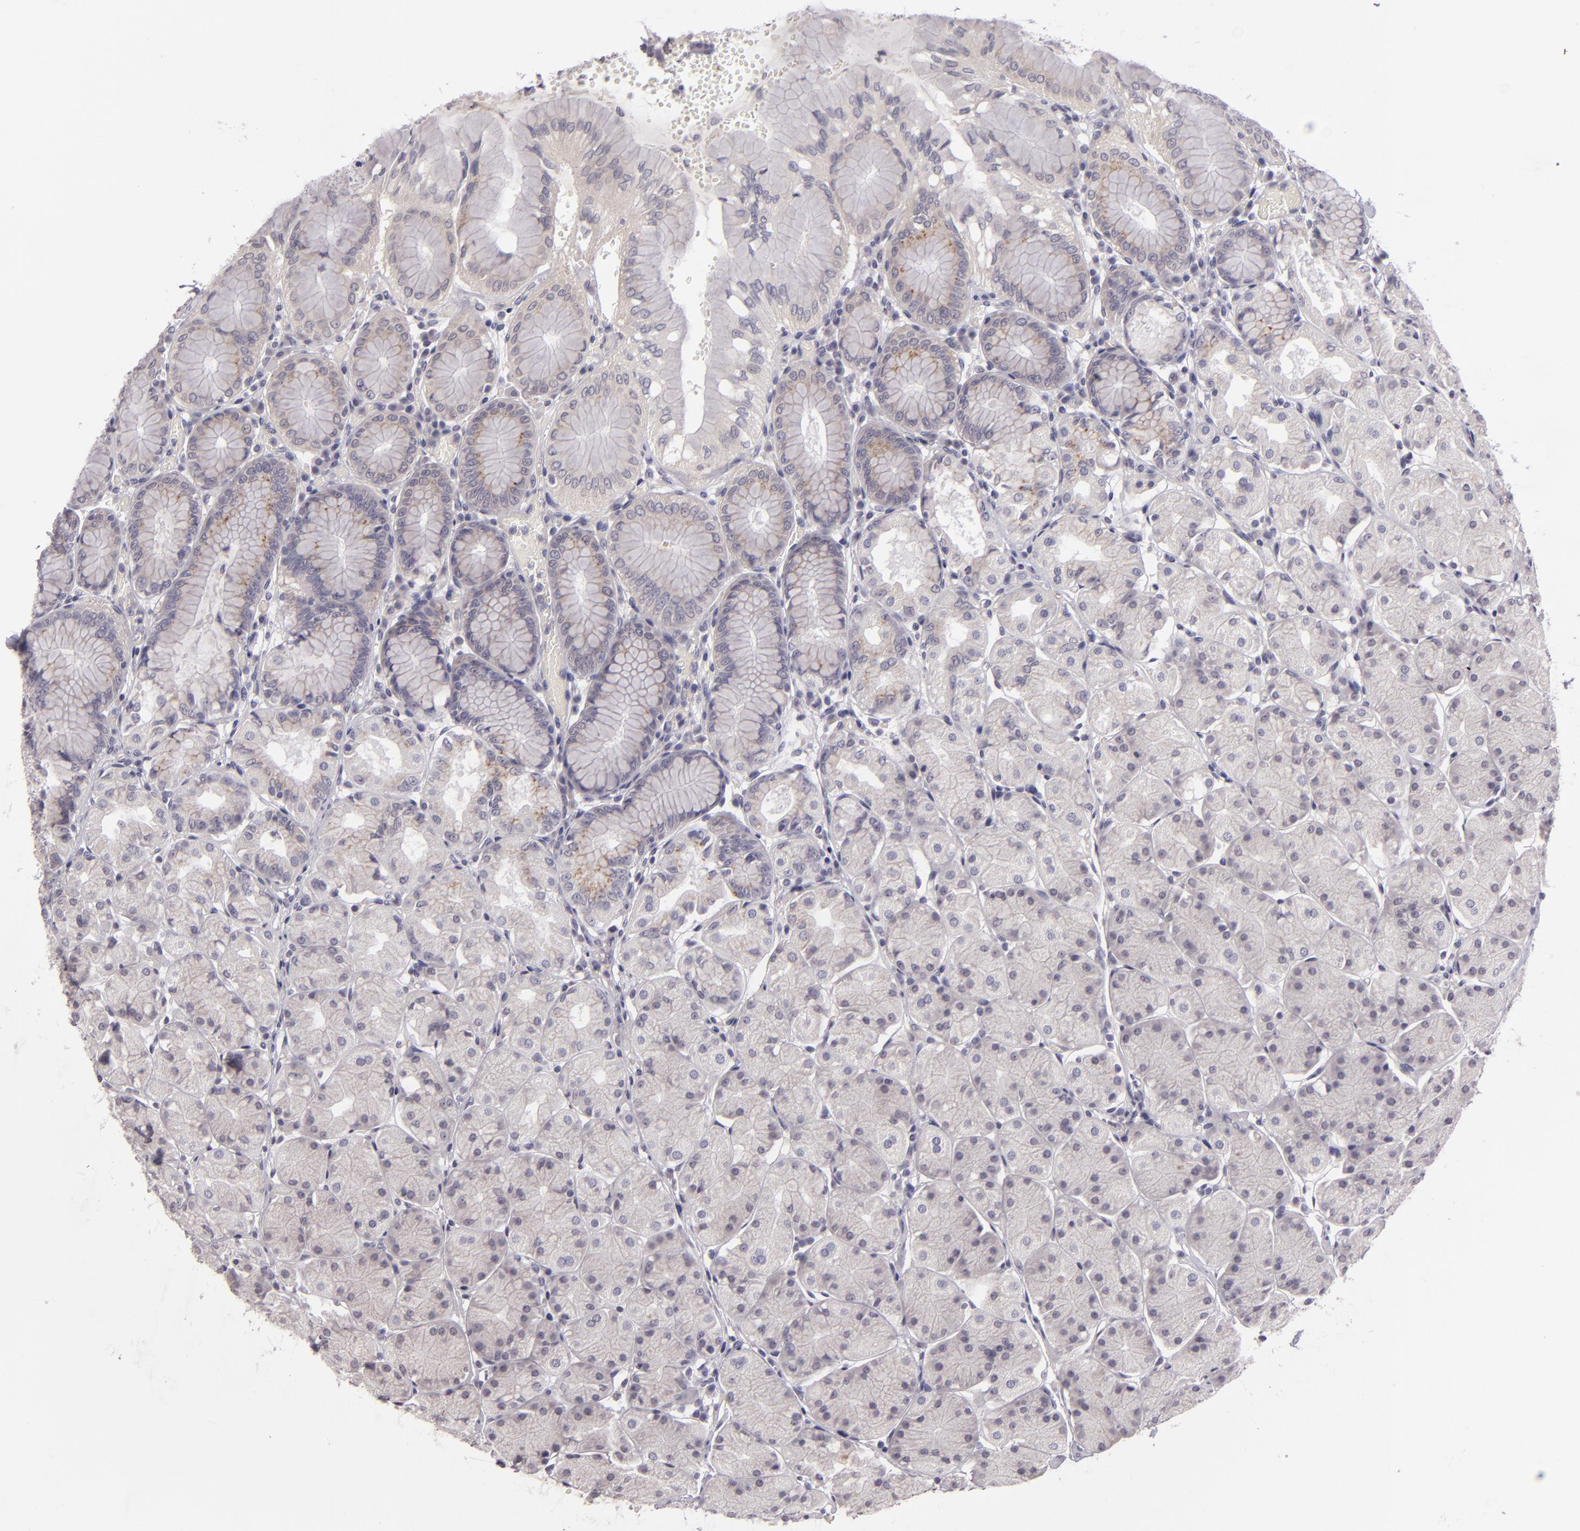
{"staining": {"intensity": "moderate", "quantity": "<25%", "location": "cytoplasmic/membranous"}, "tissue": "stomach", "cell_type": "Glandular cells", "image_type": "normal", "snomed": [{"axis": "morphology", "description": "Normal tissue, NOS"}, {"axis": "topography", "description": "Stomach, upper"}, {"axis": "topography", "description": "Stomach"}], "caption": "Glandular cells reveal low levels of moderate cytoplasmic/membranous expression in about <25% of cells in benign human stomach.", "gene": "EGFL6", "patient": {"sex": "male", "age": 76}}